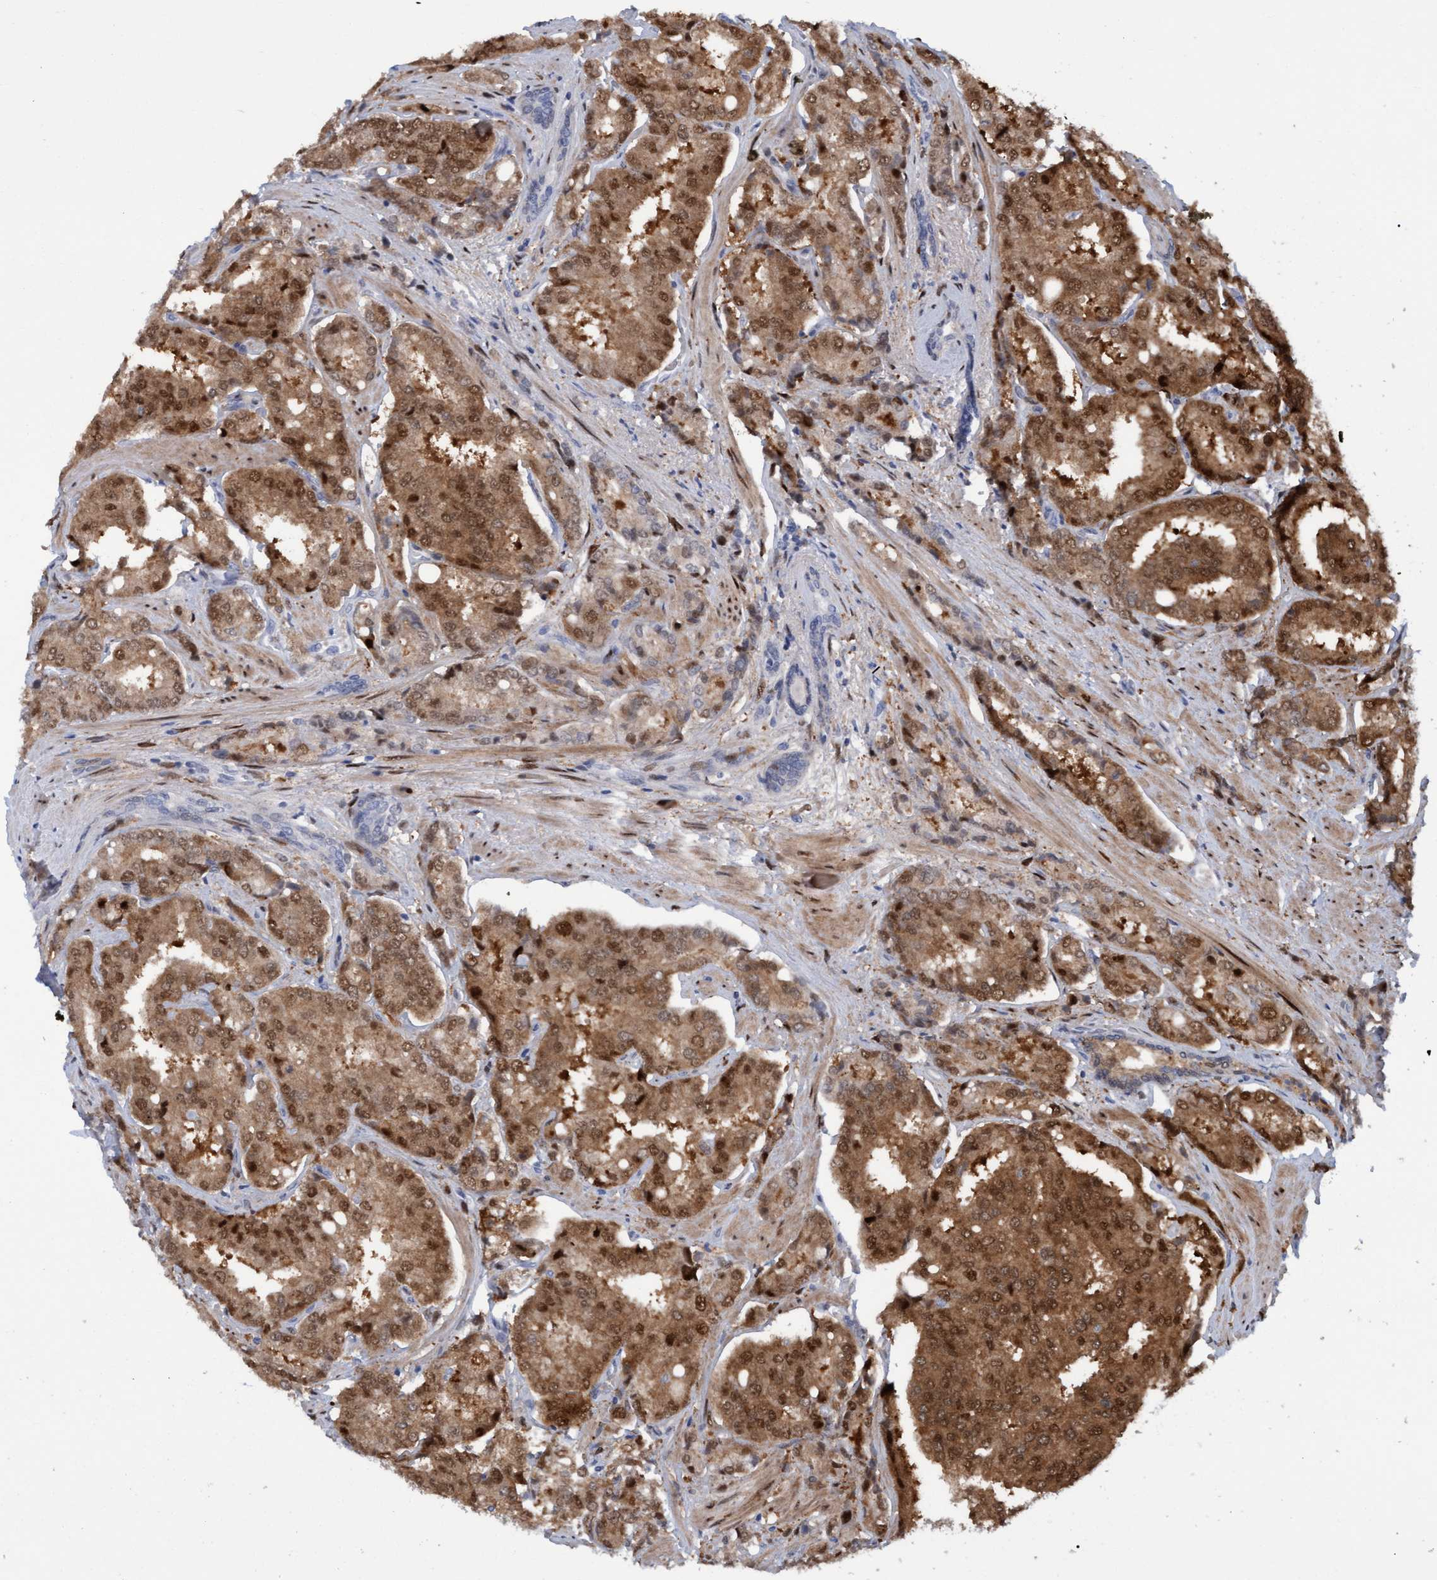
{"staining": {"intensity": "moderate", "quantity": ">75%", "location": "cytoplasmic/membranous,nuclear"}, "tissue": "prostate cancer", "cell_type": "Tumor cells", "image_type": "cancer", "snomed": [{"axis": "morphology", "description": "Adenocarcinoma, High grade"}, {"axis": "topography", "description": "Prostate"}], "caption": "Immunohistochemical staining of human prostate cancer demonstrates medium levels of moderate cytoplasmic/membranous and nuclear expression in approximately >75% of tumor cells.", "gene": "PINX1", "patient": {"sex": "male", "age": 50}}